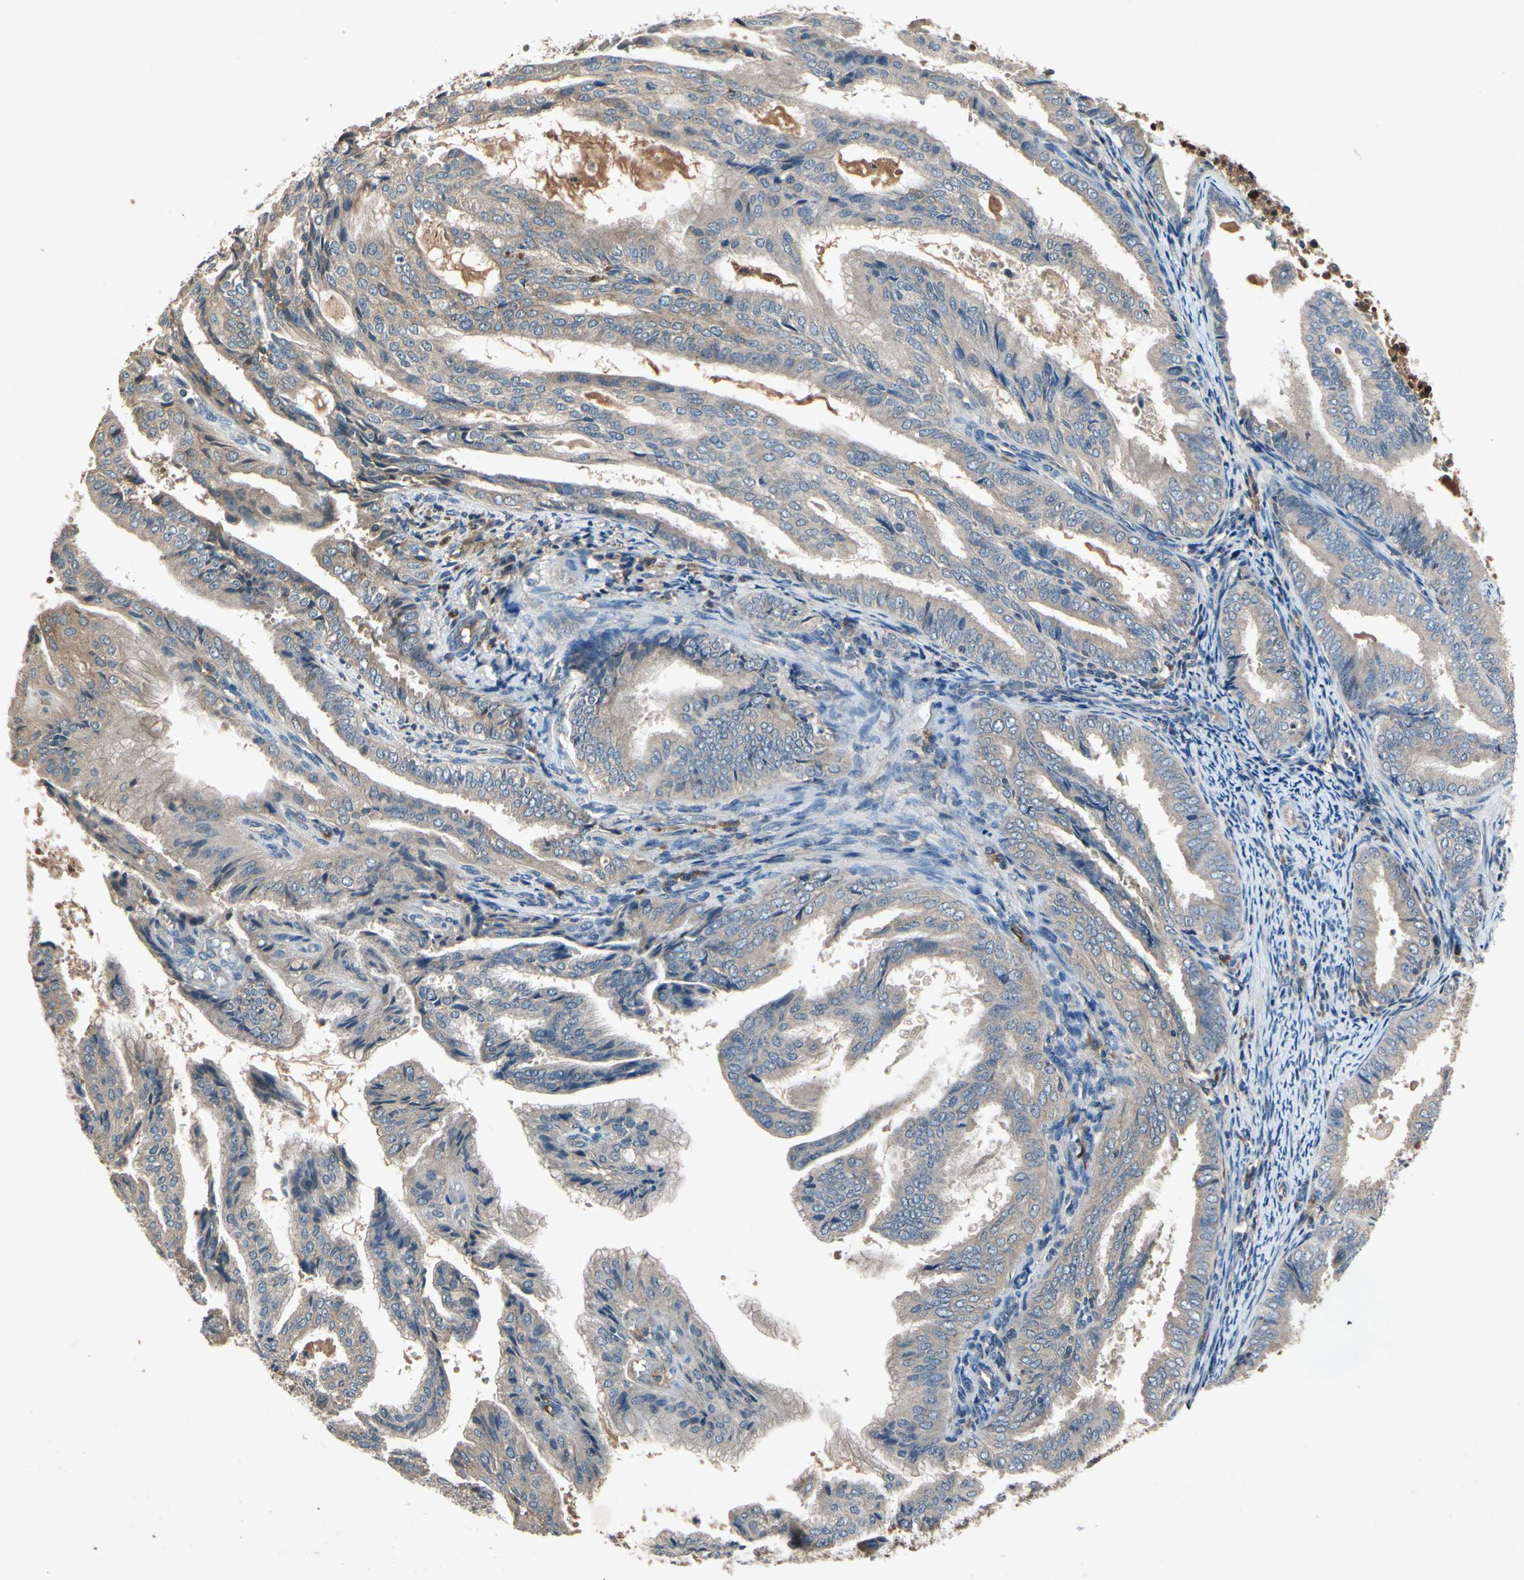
{"staining": {"intensity": "weak", "quantity": ">75%", "location": "cytoplasmic/membranous"}, "tissue": "endometrial cancer", "cell_type": "Tumor cells", "image_type": "cancer", "snomed": [{"axis": "morphology", "description": "Adenocarcinoma, NOS"}, {"axis": "topography", "description": "Endometrium"}], "caption": "An image of human endometrial adenocarcinoma stained for a protein demonstrates weak cytoplasmic/membranous brown staining in tumor cells.", "gene": "IL1RL1", "patient": {"sex": "female", "age": 58}}